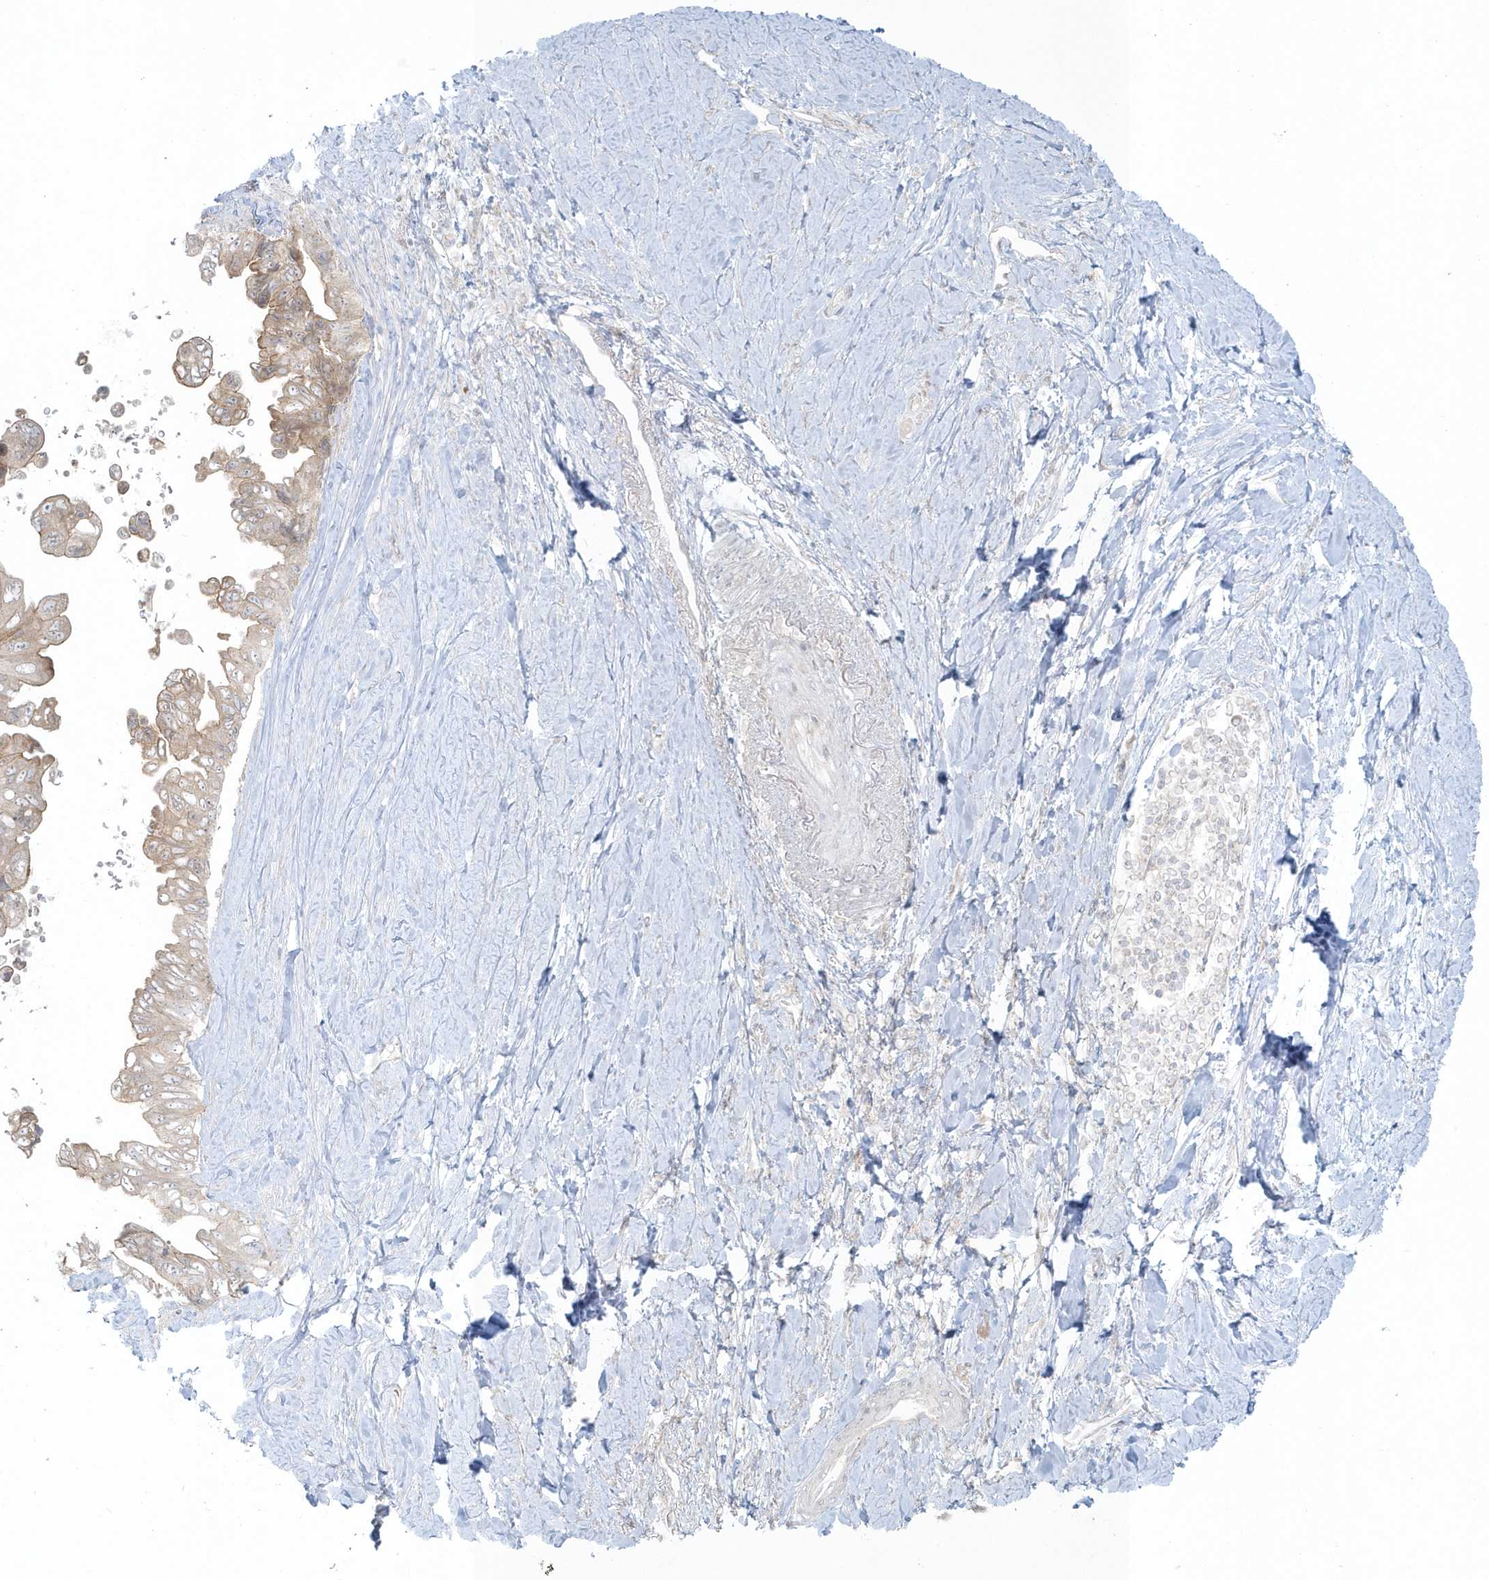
{"staining": {"intensity": "weak", "quantity": "25%-75%", "location": "cytoplasmic/membranous"}, "tissue": "pancreatic cancer", "cell_type": "Tumor cells", "image_type": "cancer", "snomed": [{"axis": "morphology", "description": "Adenocarcinoma, NOS"}, {"axis": "topography", "description": "Pancreas"}], "caption": "A micrograph of adenocarcinoma (pancreatic) stained for a protein demonstrates weak cytoplasmic/membranous brown staining in tumor cells.", "gene": "BLTP3A", "patient": {"sex": "female", "age": 72}}